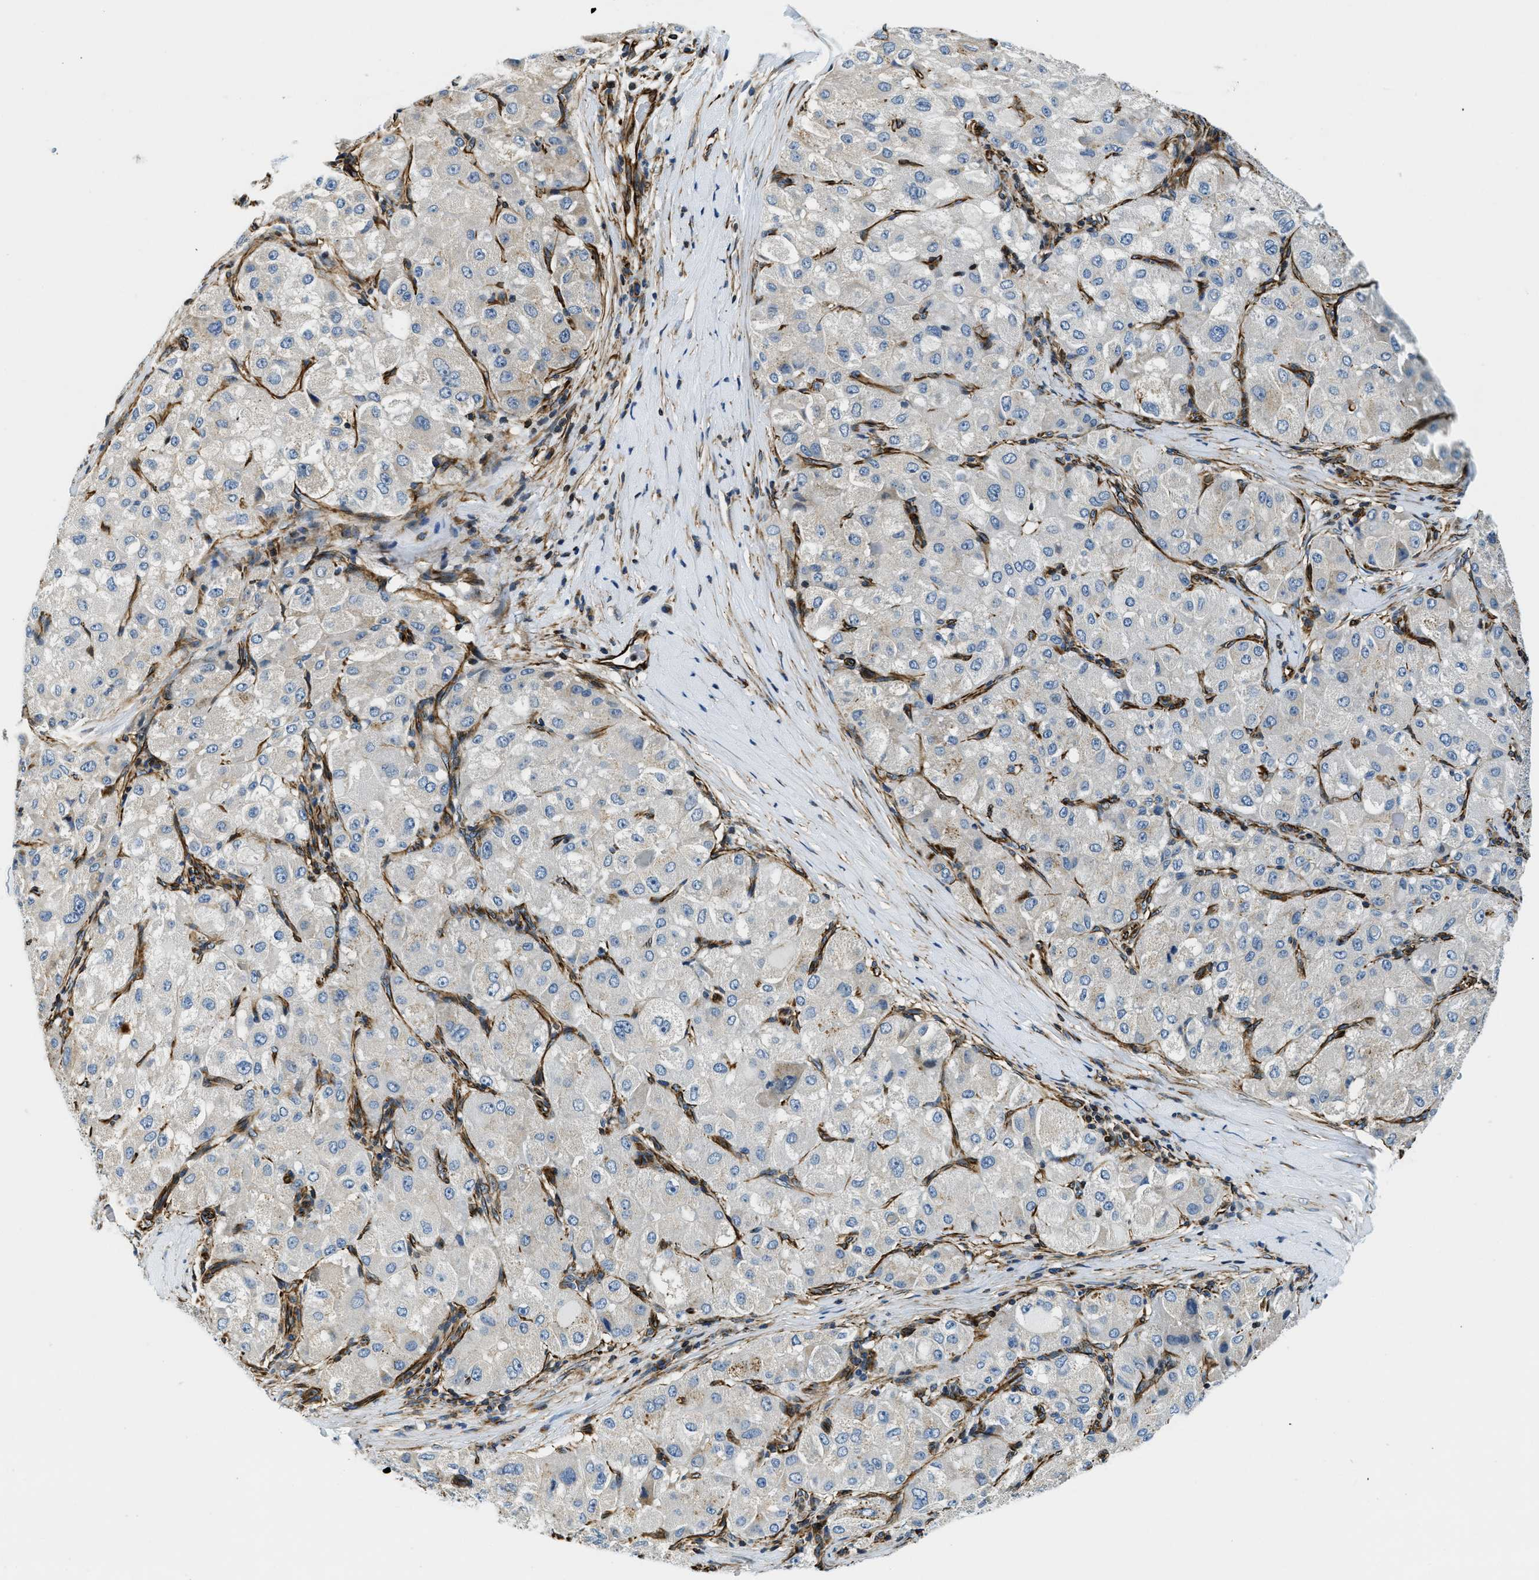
{"staining": {"intensity": "negative", "quantity": "none", "location": "none"}, "tissue": "liver cancer", "cell_type": "Tumor cells", "image_type": "cancer", "snomed": [{"axis": "morphology", "description": "Carcinoma, Hepatocellular, NOS"}, {"axis": "topography", "description": "Liver"}], "caption": "Tumor cells show no significant expression in liver hepatocellular carcinoma.", "gene": "GNS", "patient": {"sex": "male", "age": 80}}